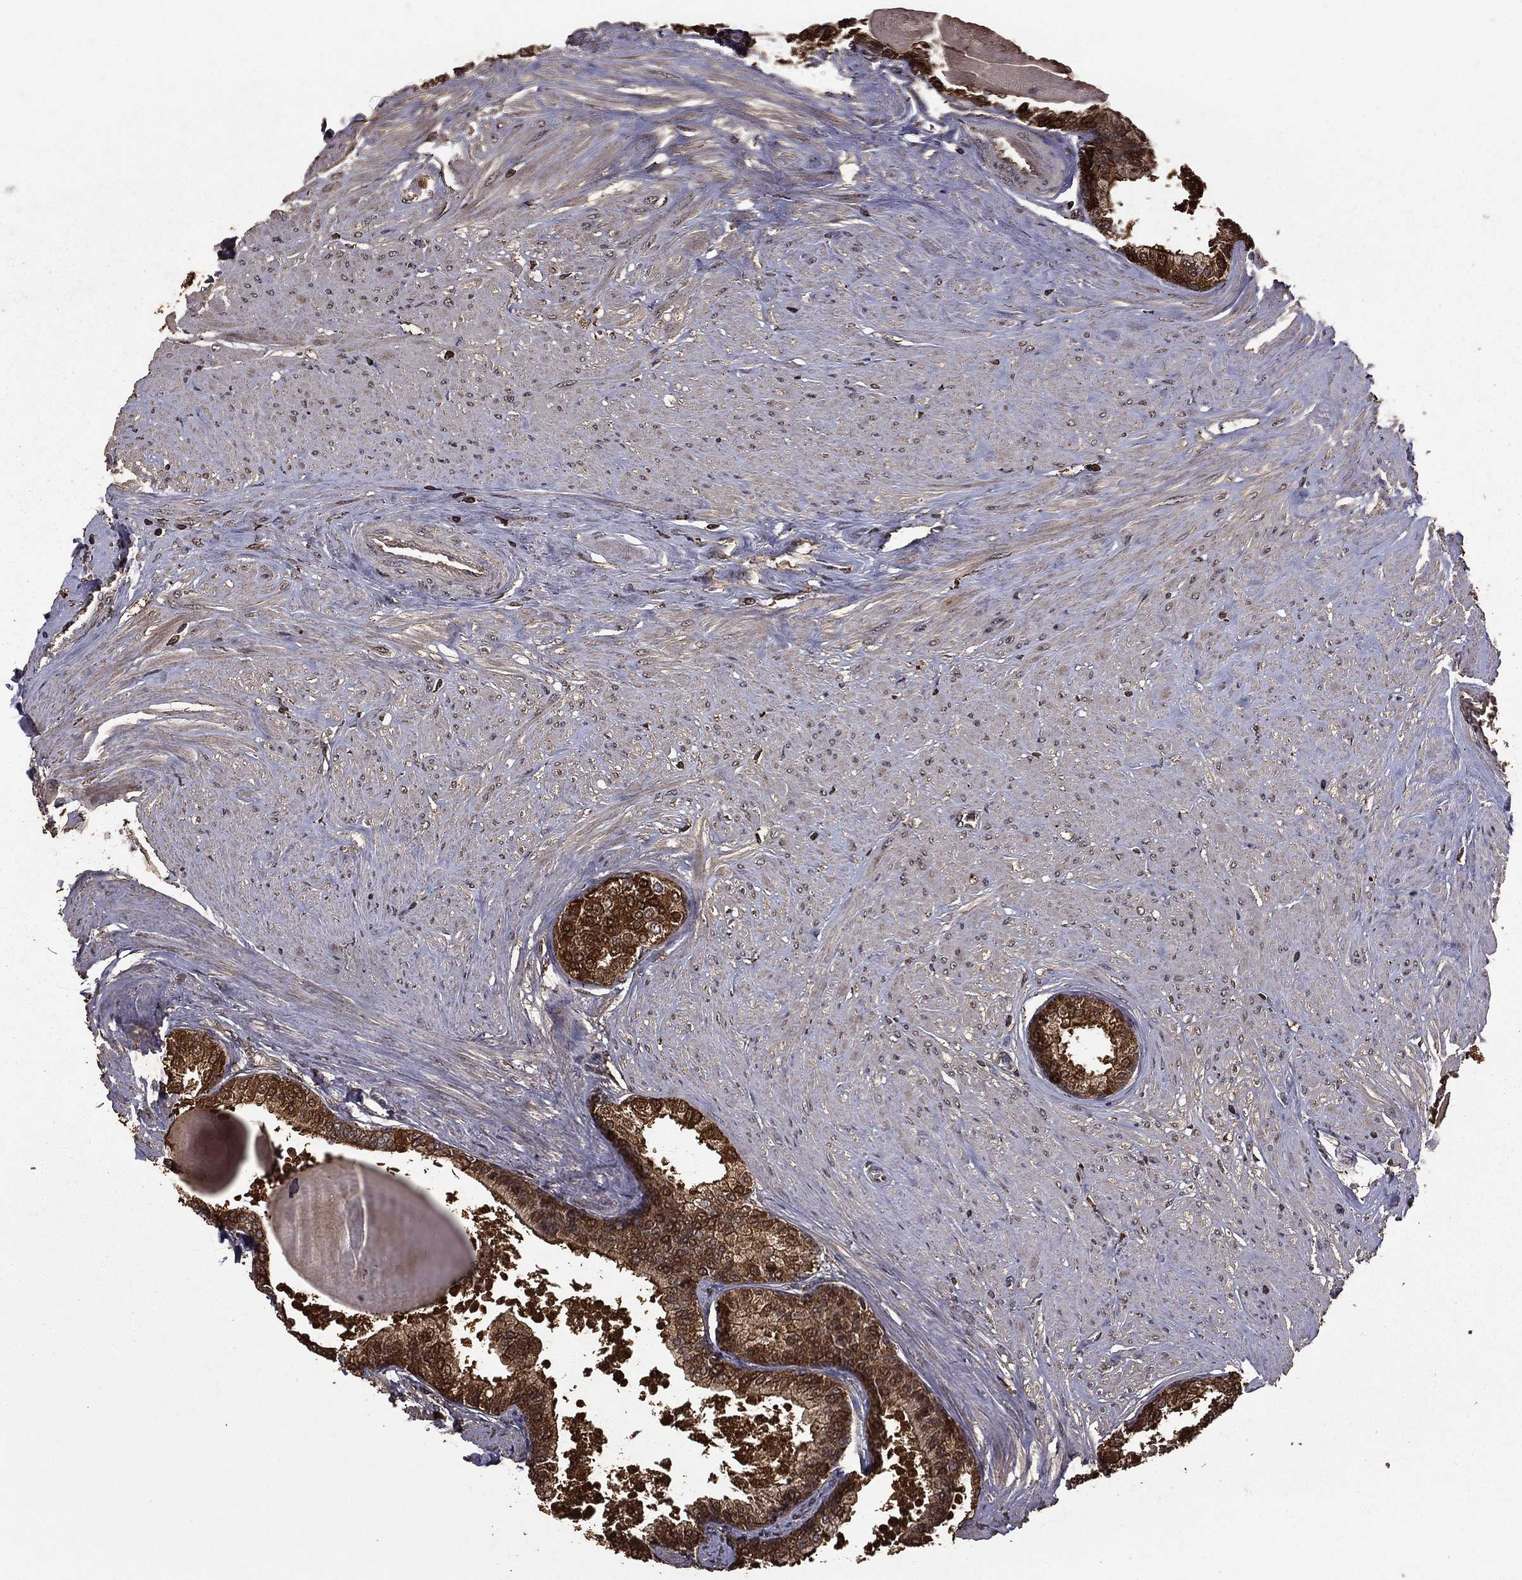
{"staining": {"intensity": "moderate", "quantity": "25%-75%", "location": "cytoplasmic/membranous"}, "tissue": "prostate", "cell_type": "Glandular cells", "image_type": "normal", "snomed": [{"axis": "morphology", "description": "Normal tissue, NOS"}, {"axis": "topography", "description": "Prostate"}], "caption": "This is a micrograph of immunohistochemistry staining of normal prostate, which shows moderate expression in the cytoplasmic/membranous of glandular cells.", "gene": "BIRC6", "patient": {"sex": "male", "age": 63}}